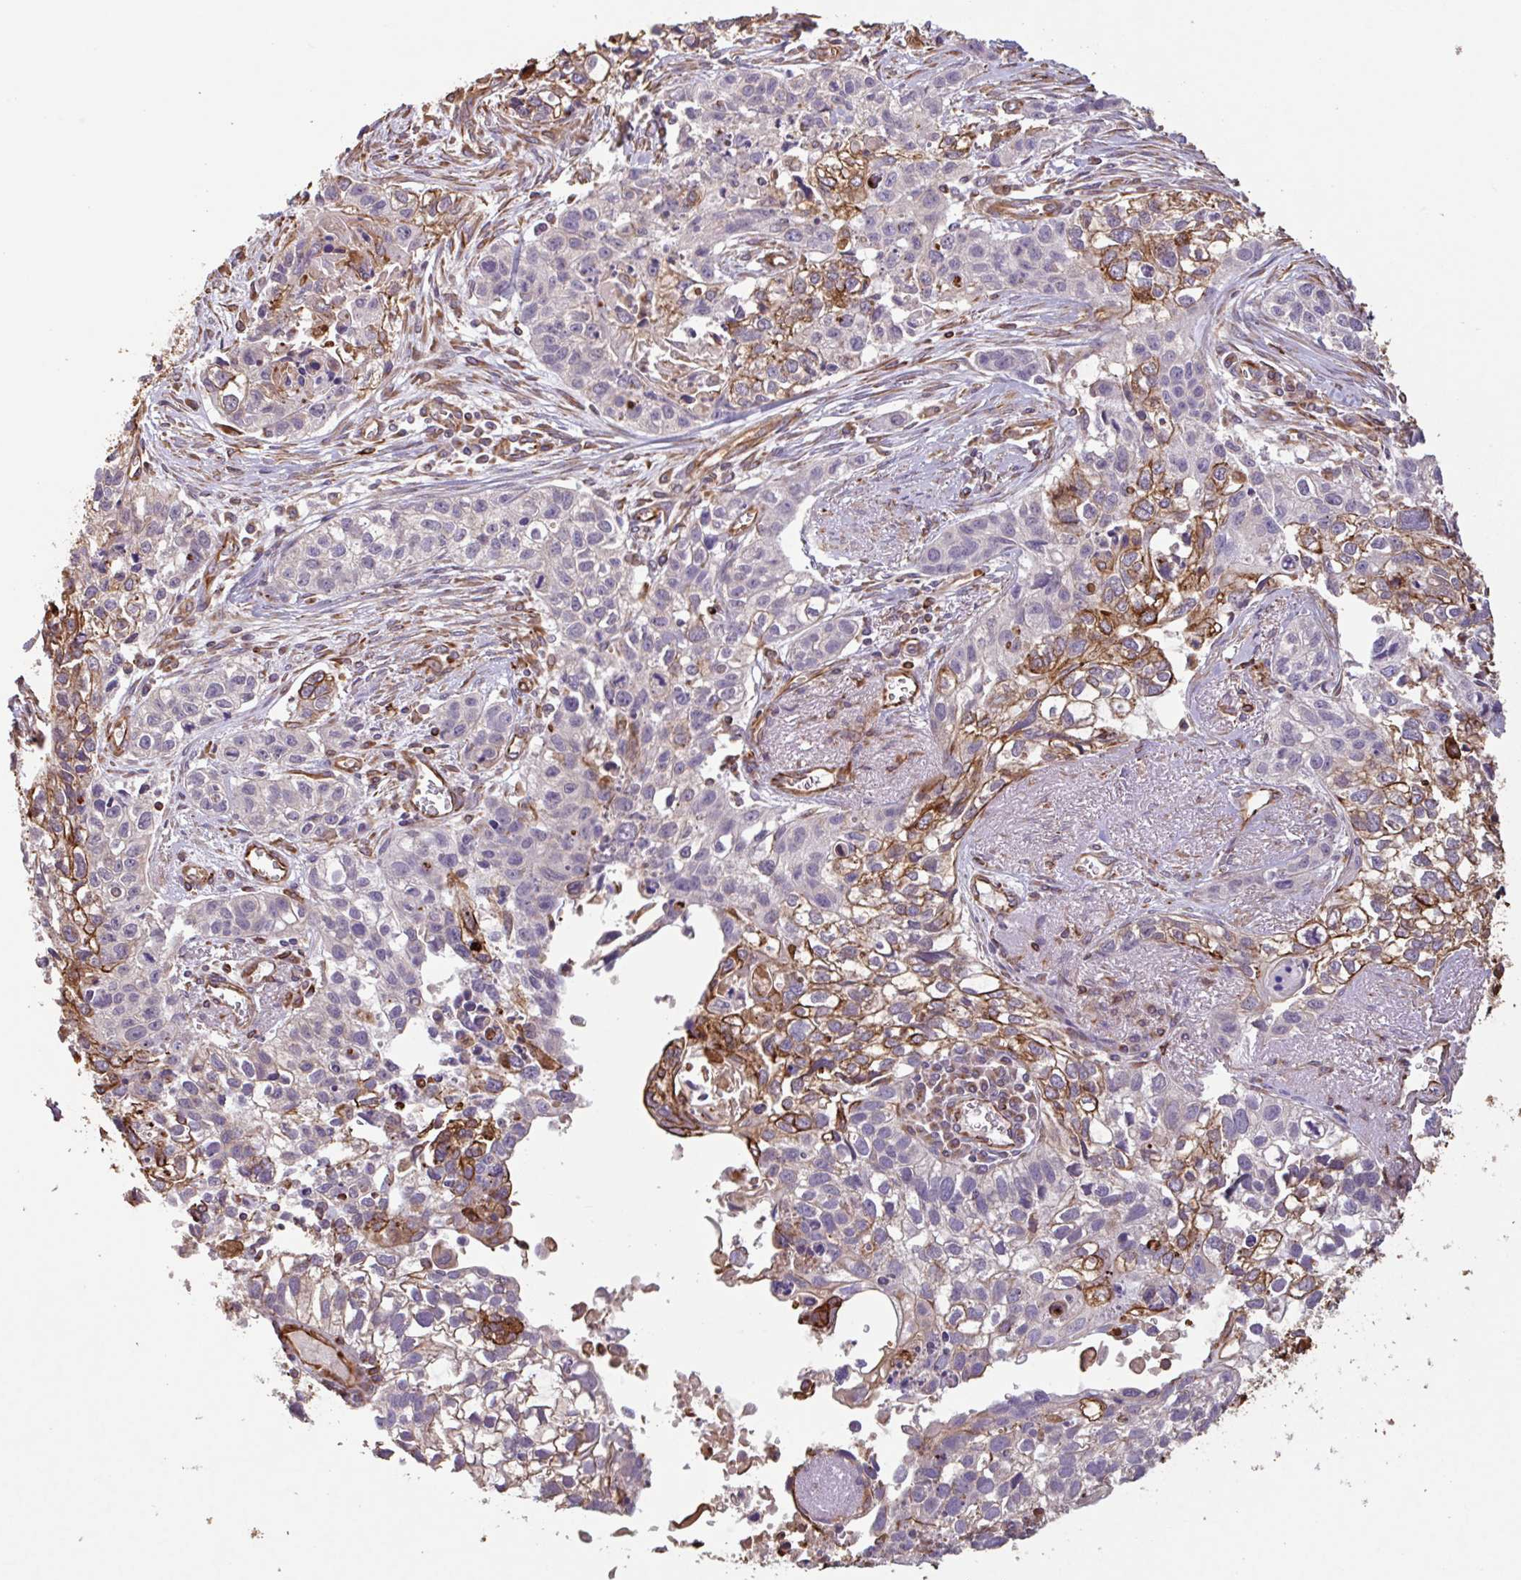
{"staining": {"intensity": "moderate", "quantity": "25%-75%", "location": "cytoplasmic/membranous"}, "tissue": "lung cancer", "cell_type": "Tumor cells", "image_type": "cancer", "snomed": [{"axis": "morphology", "description": "Squamous cell carcinoma, NOS"}, {"axis": "topography", "description": "Lung"}], "caption": "Immunohistochemistry of human lung cancer demonstrates medium levels of moderate cytoplasmic/membranous expression in approximately 25%-75% of tumor cells.", "gene": "ZNF790", "patient": {"sex": "male", "age": 74}}